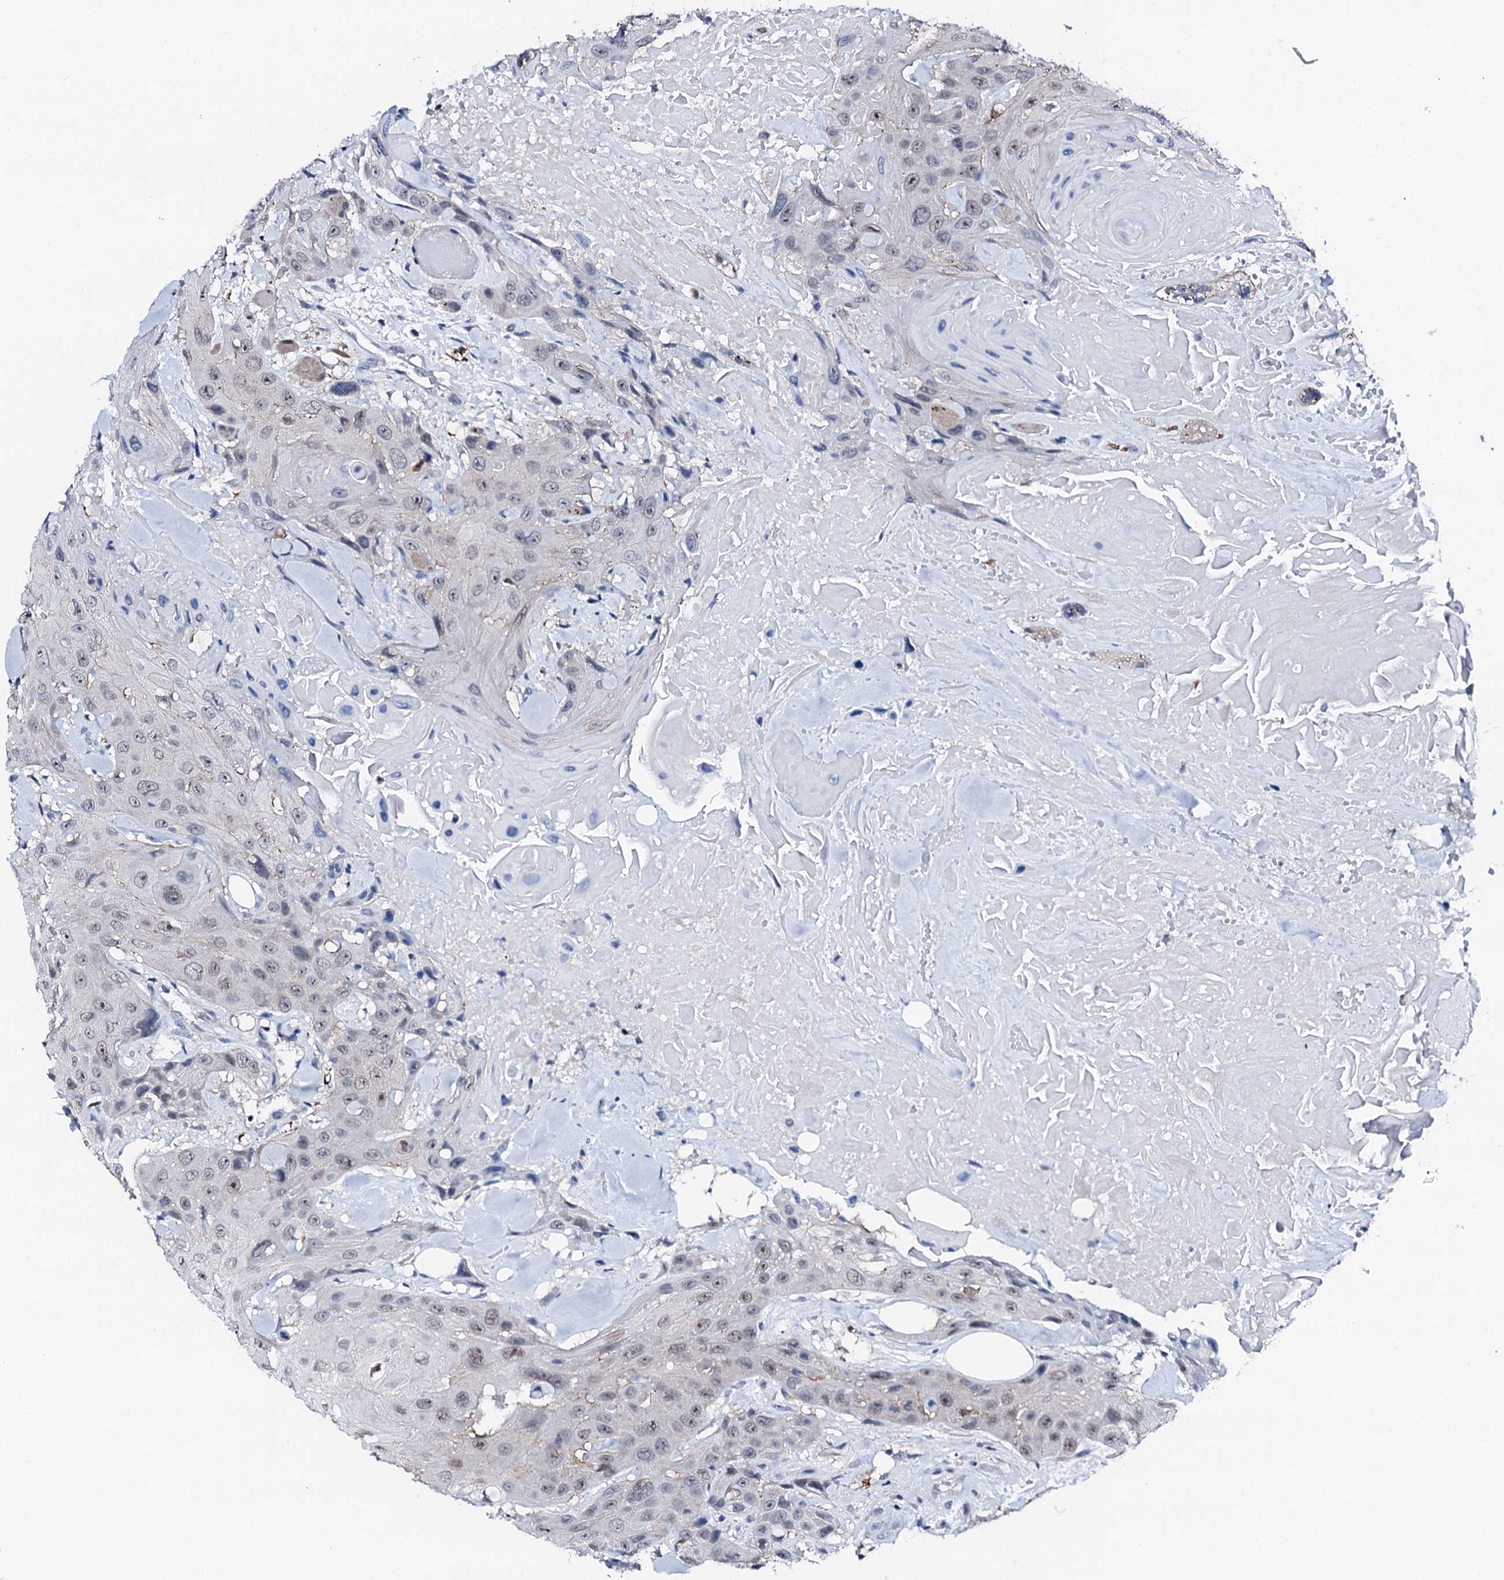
{"staining": {"intensity": "weak", "quantity": "<25%", "location": "nuclear"}, "tissue": "head and neck cancer", "cell_type": "Tumor cells", "image_type": "cancer", "snomed": [{"axis": "morphology", "description": "Squamous cell carcinoma, NOS"}, {"axis": "topography", "description": "Head-Neck"}], "caption": "DAB (3,3'-diaminobenzidine) immunohistochemical staining of human squamous cell carcinoma (head and neck) displays no significant expression in tumor cells.", "gene": "TRAFD1", "patient": {"sex": "male", "age": 81}}